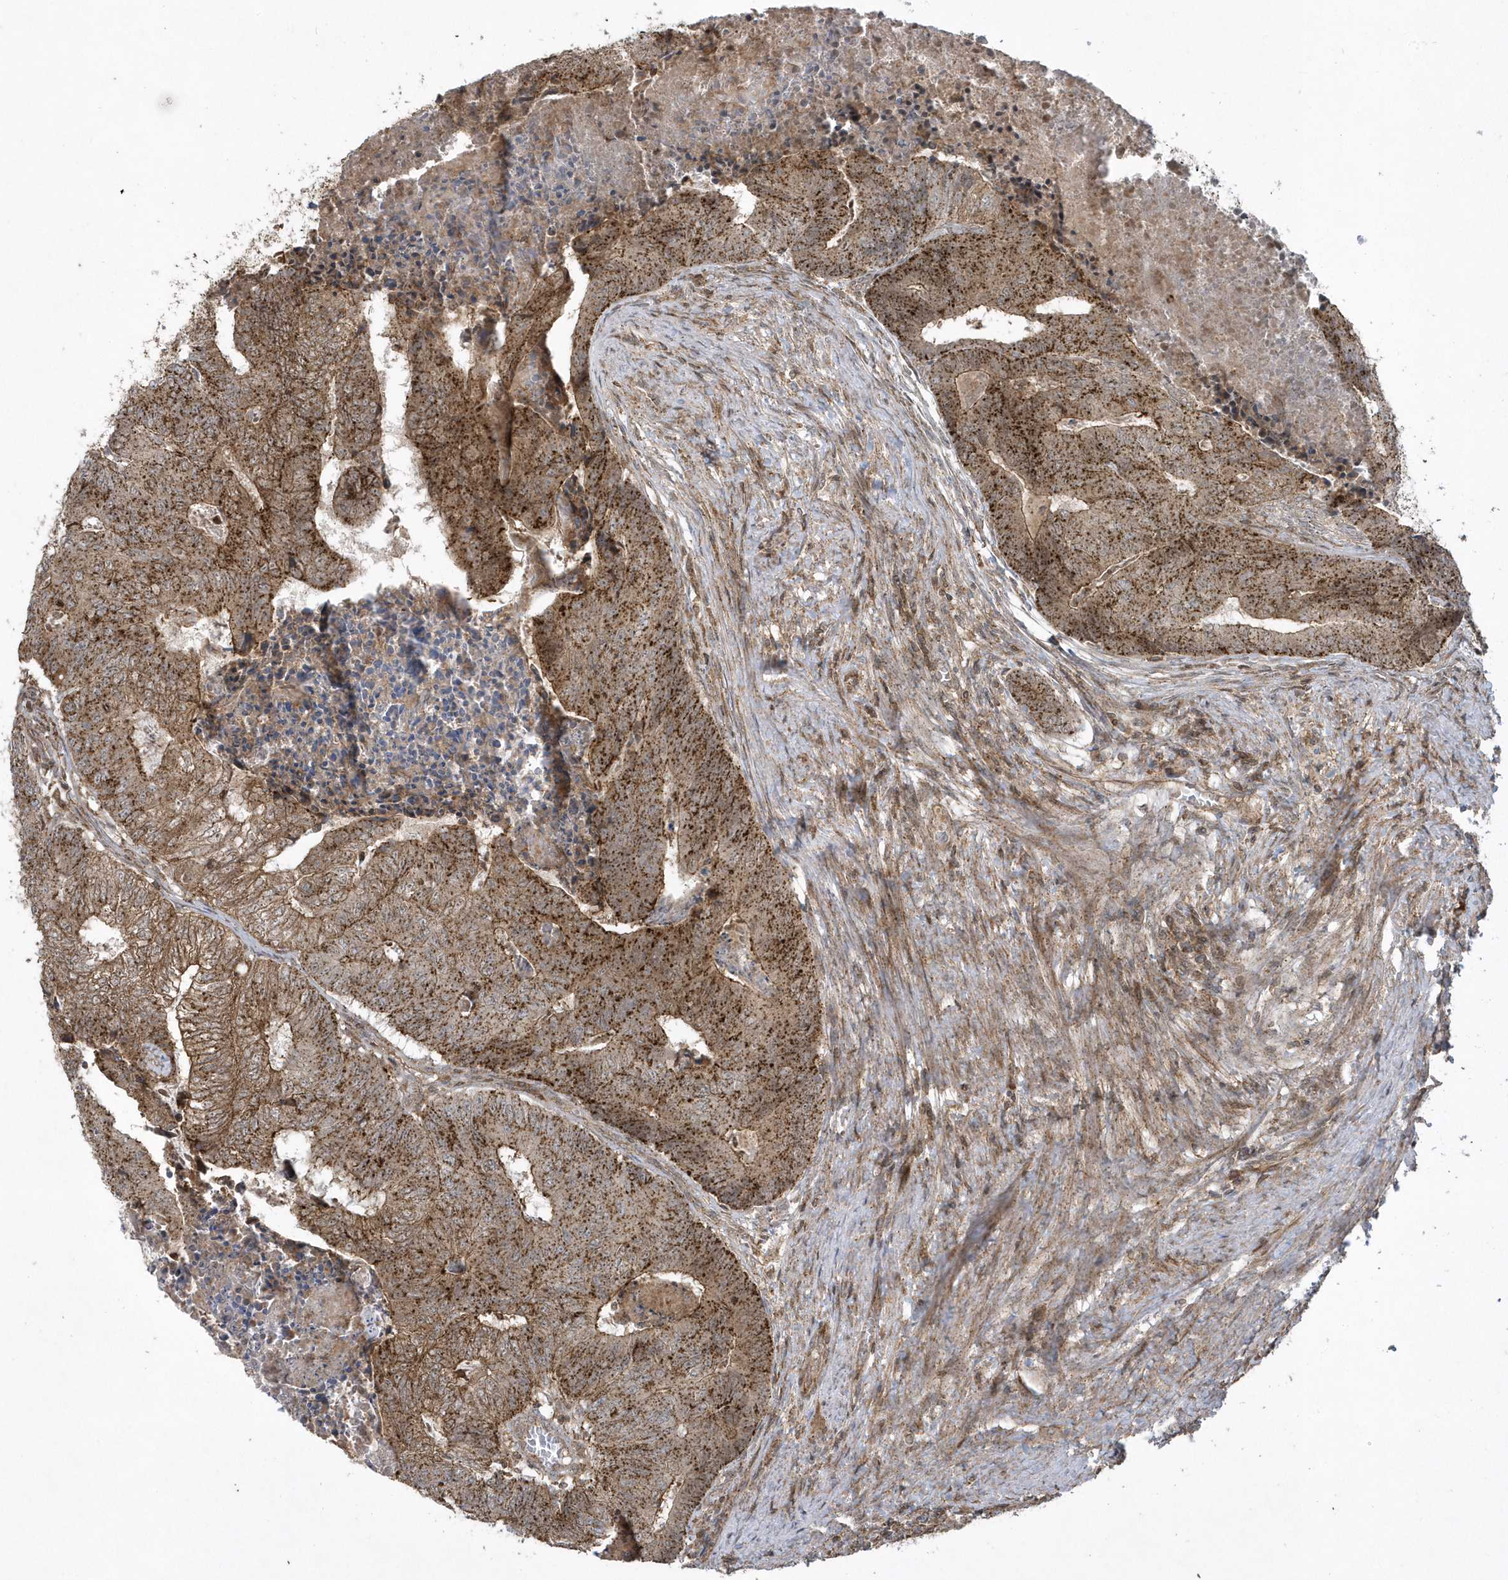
{"staining": {"intensity": "moderate", "quantity": ">75%", "location": "cytoplasmic/membranous"}, "tissue": "colorectal cancer", "cell_type": "Tumor cells", "image_type": "cancer", "snomed": [{"axis": "morphology", "description": "Adenocarcinoma, NOS"}, {"axis": "topography", "description": "Colon"}], "caption": "There is medium levels of moderate cytoplasmic/membranous staining in tumor cells of colorectal adenocarcinoma, as demonstrated by immunohistochemical staining (brown color).", "gene": "STAMBP", "patient": {"sex": "female", "age": 67}}